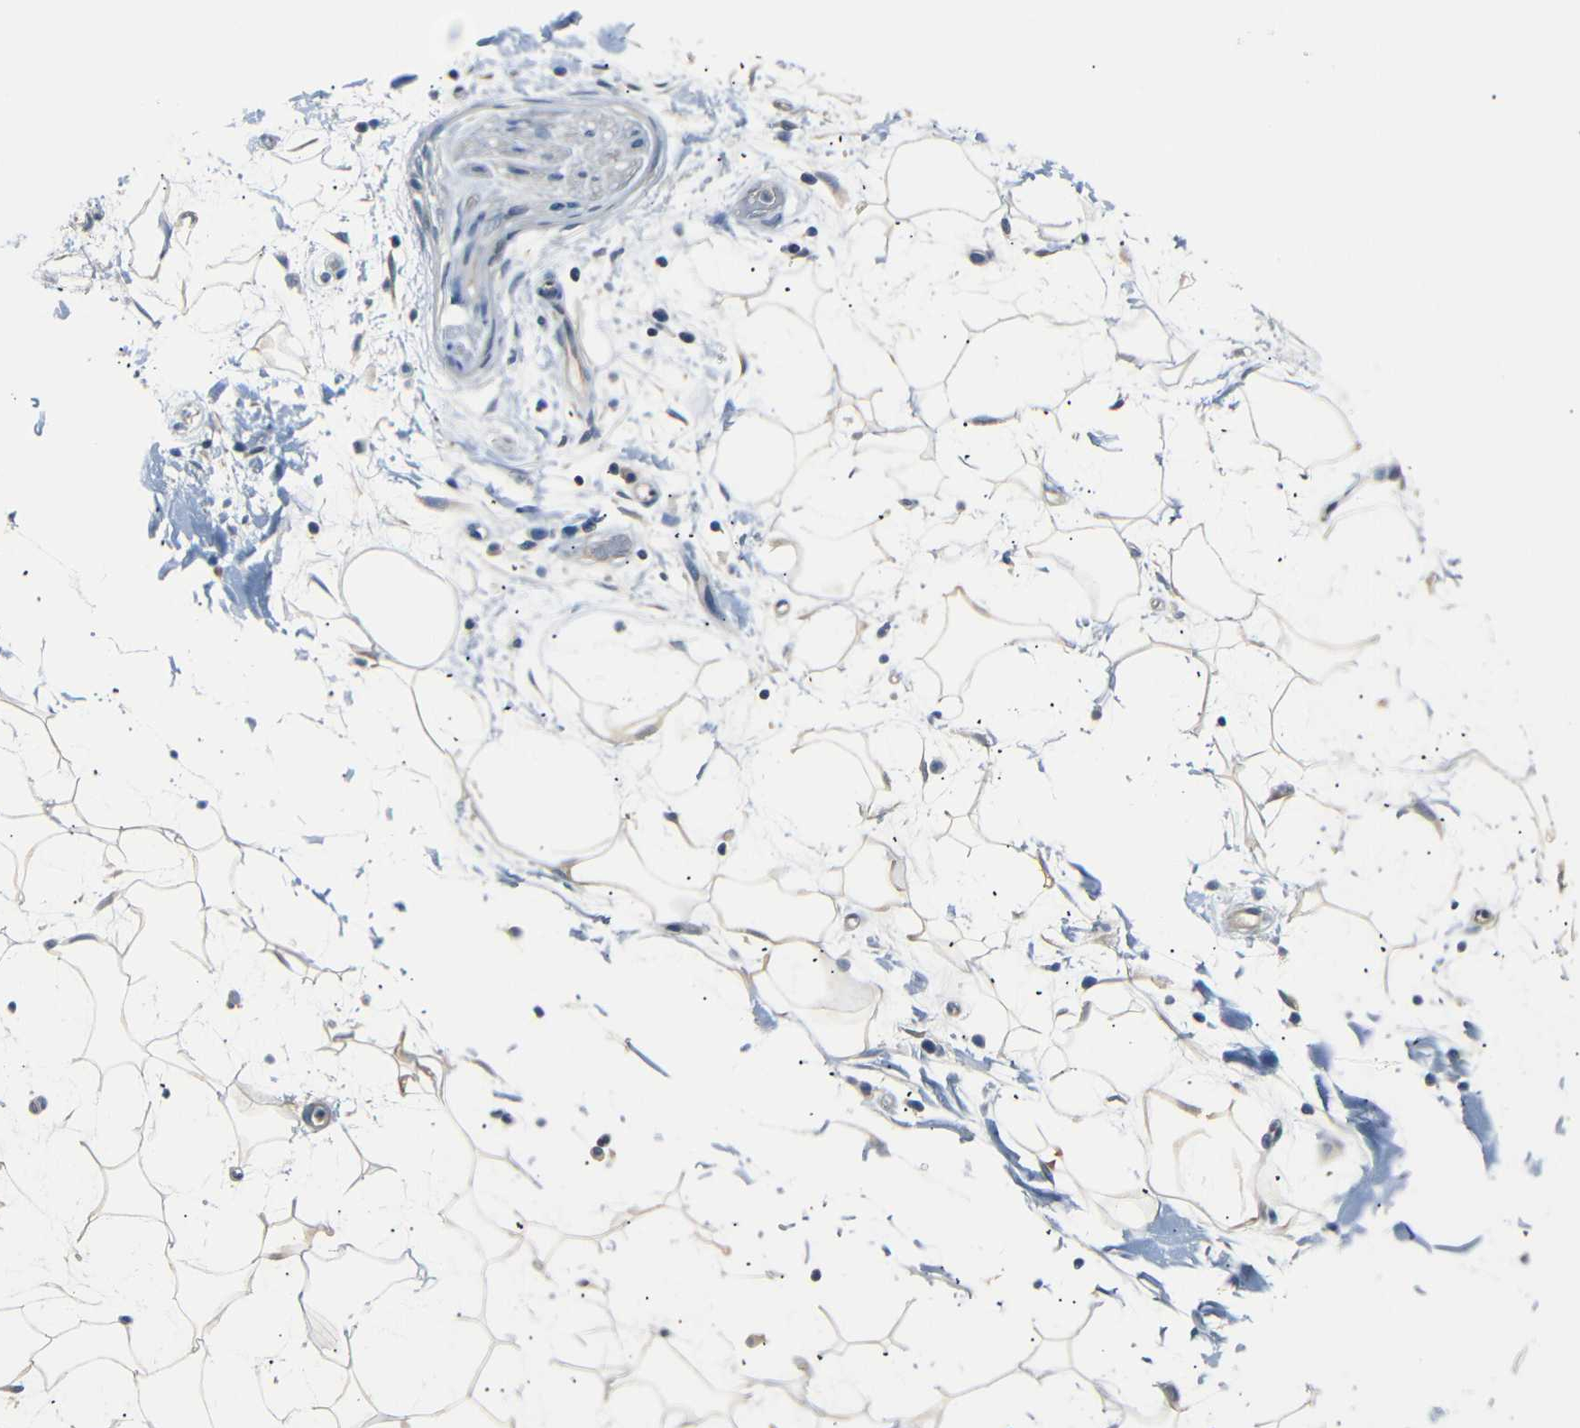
{"staining": {"intensity": "weak", "quantity": "<25%", "location": "cytoplasmic/membranous"}, "tissue": "adipose tissue", "cell_type": "Adipocytes", "image_type": "normal", "snomed": [{"axis": "morphology", "description": "Normal tissue, NOS"}, {"axis": "topography", "description": "Soft tissue"}], "caption": "Immunohistochemistry (IHC) image of benign adipose tissue stained for a protein (brown), which reveals no staining in adipocytes.", "gene": "SFN", "patient": {"sex": "male", "age": 72}}